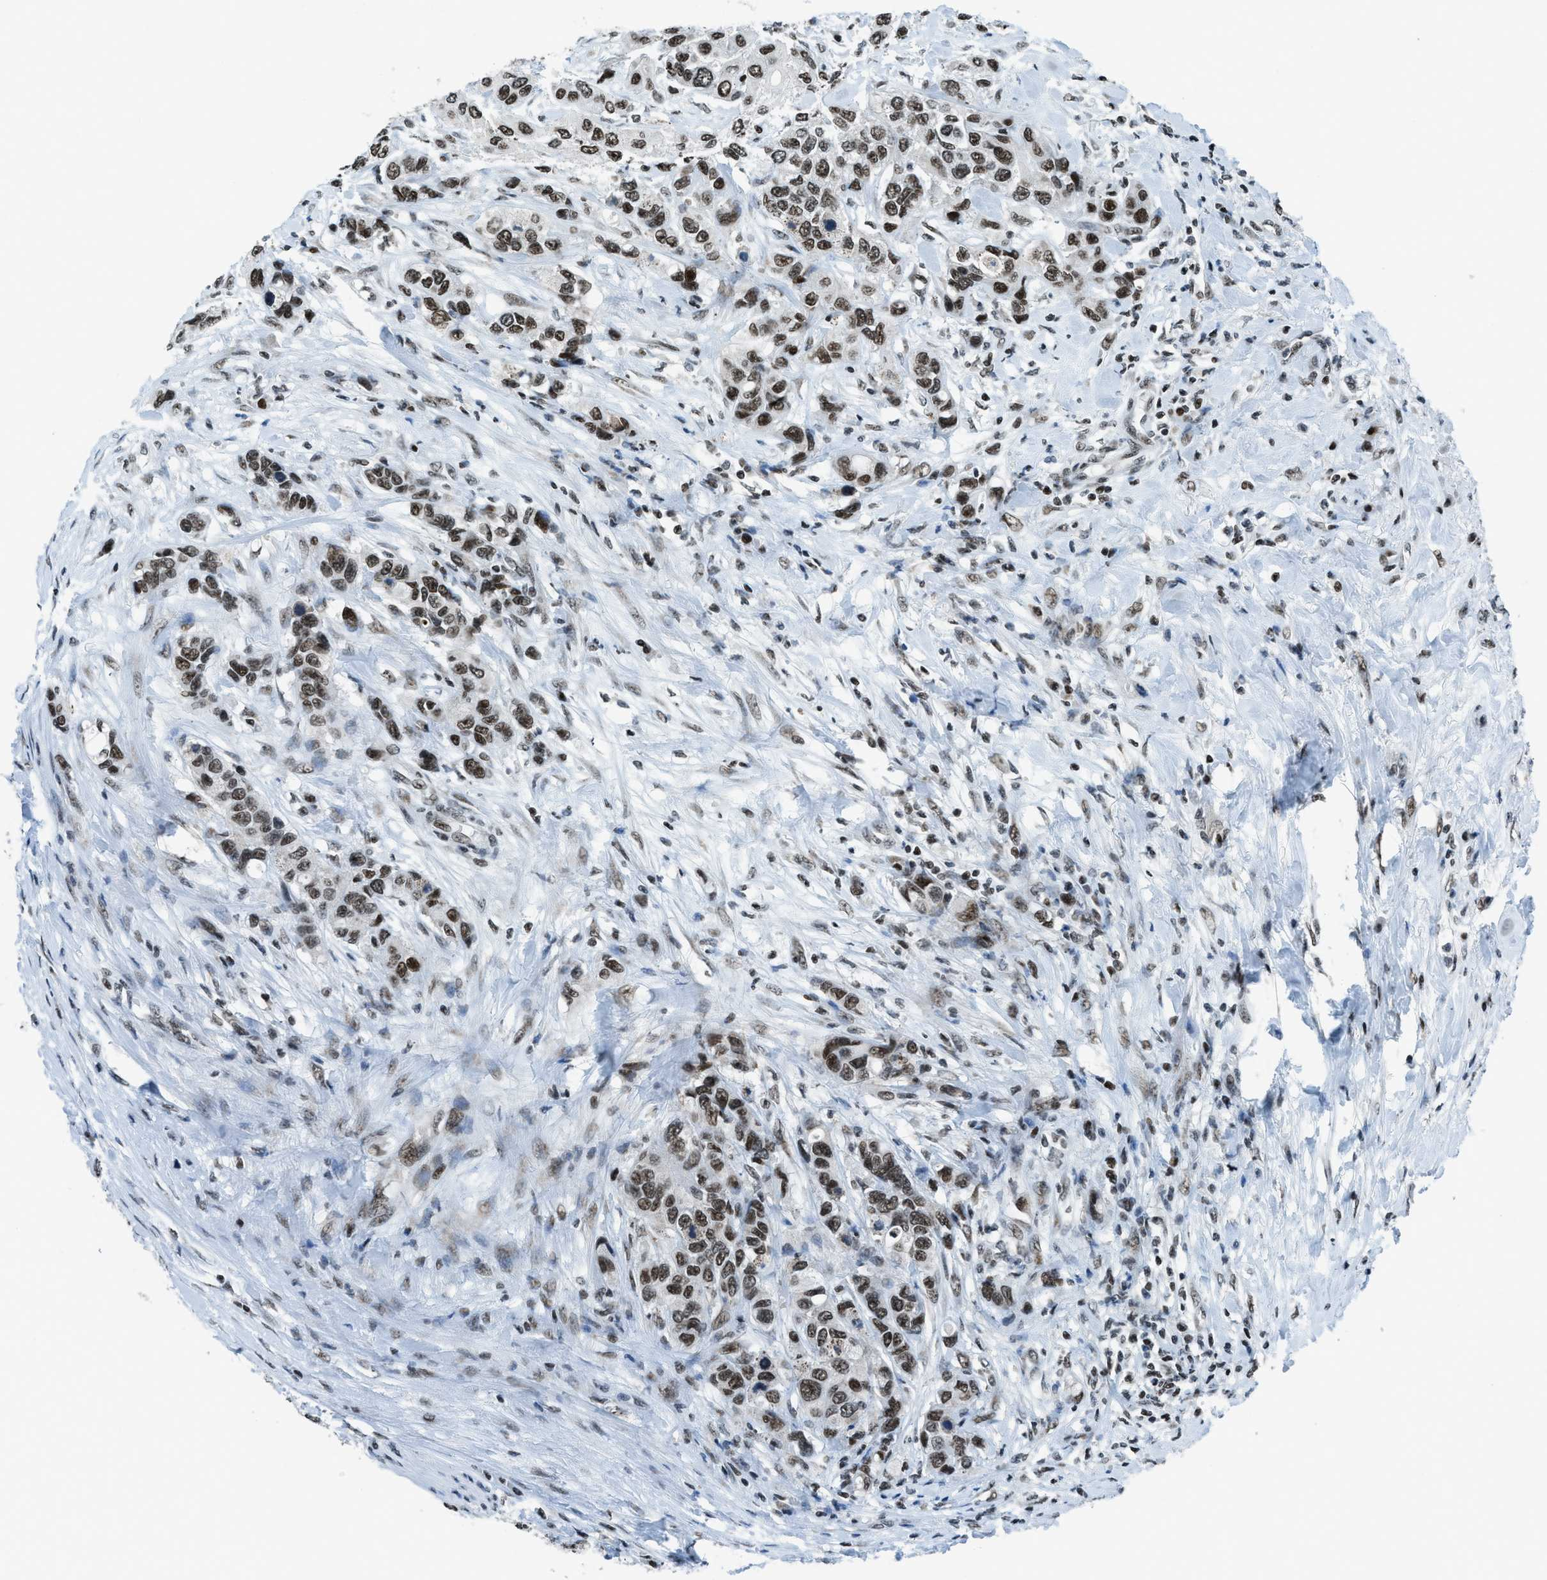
{"staining": {"intensity": "strong", "quantity": ">75%", "location": "nuclear"}, "tissue": "urothelial cancer", "cell_type": "Tumor cells", "image_type": "cancer", "snomed": [{"axis": "morphology", "description": "Urothelial carcinoma, High grade"}, {"axis": "topography", "description": "Urinary bladder"}], "caption": "A high-resolution histopathology image shows immunohistochemistry (IHC) staining of urothelial cancer, which demonstrates strong nuclear expression in approximately >75% of tumor cells.", "gene": "RAD51B", "patient": {"sex": "female", "age": 56}}